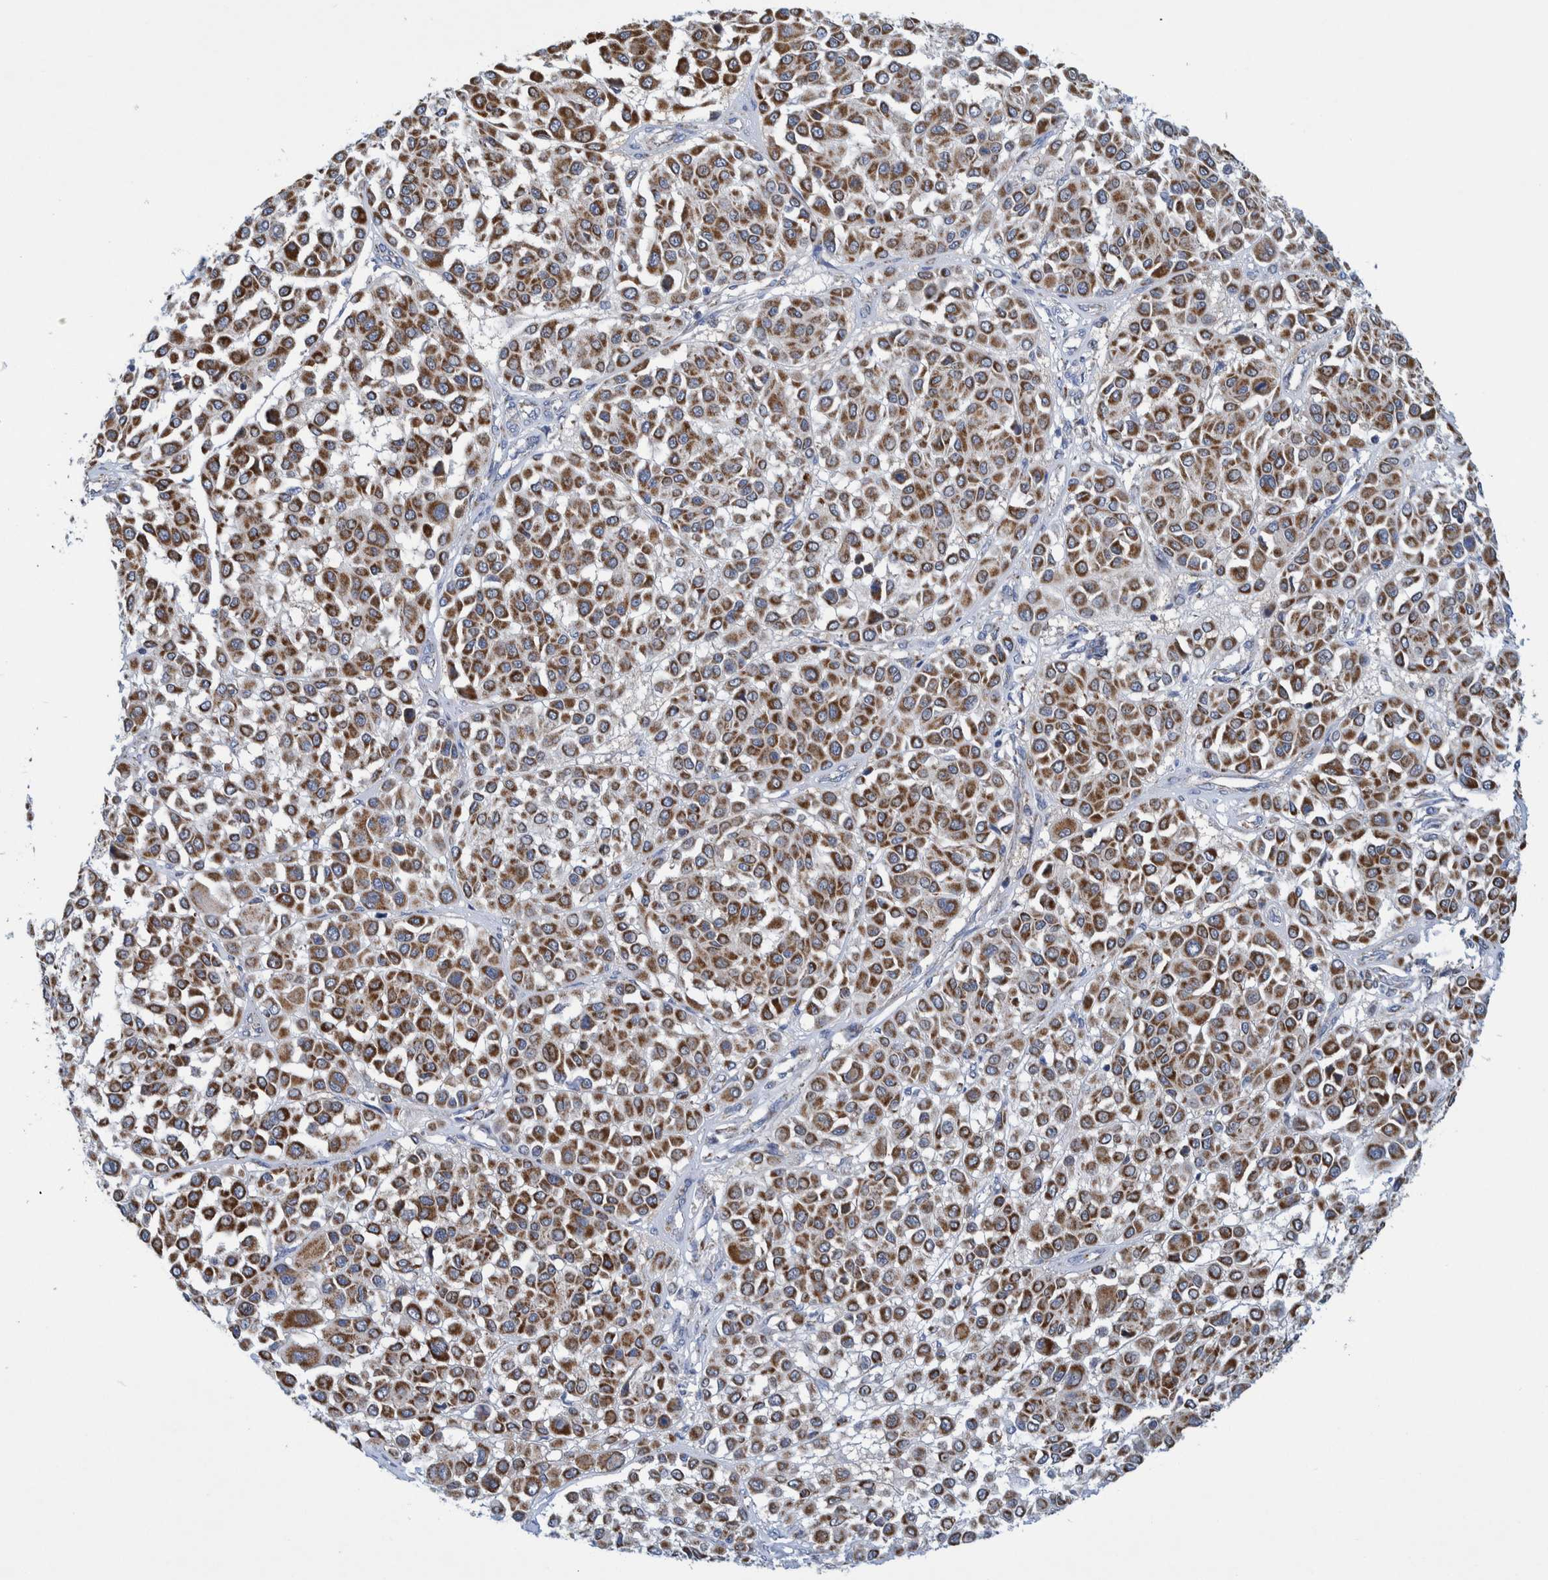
{"staining": {"intensity": "strong", "quantity": ">75%", "location": "cytoplasmic/membranous"}, "tissue": "melanoma", "cell_type": "Tumor cells", "image_type": "cancer", "snomed": [{"axis": "morphology", "description": "Malignant melanoma, Metastatic site"}, {"axis": "topography", "description": "Soft tissue"}], "caption": "There is high levels of strong cytoplasmic/membranous positivity in tumor cells of melanoma, as demonstrated by immunohistochemical staining (brown color).", "gene": "MRPS7", "patient": {"sex": "male", "age": 41}}